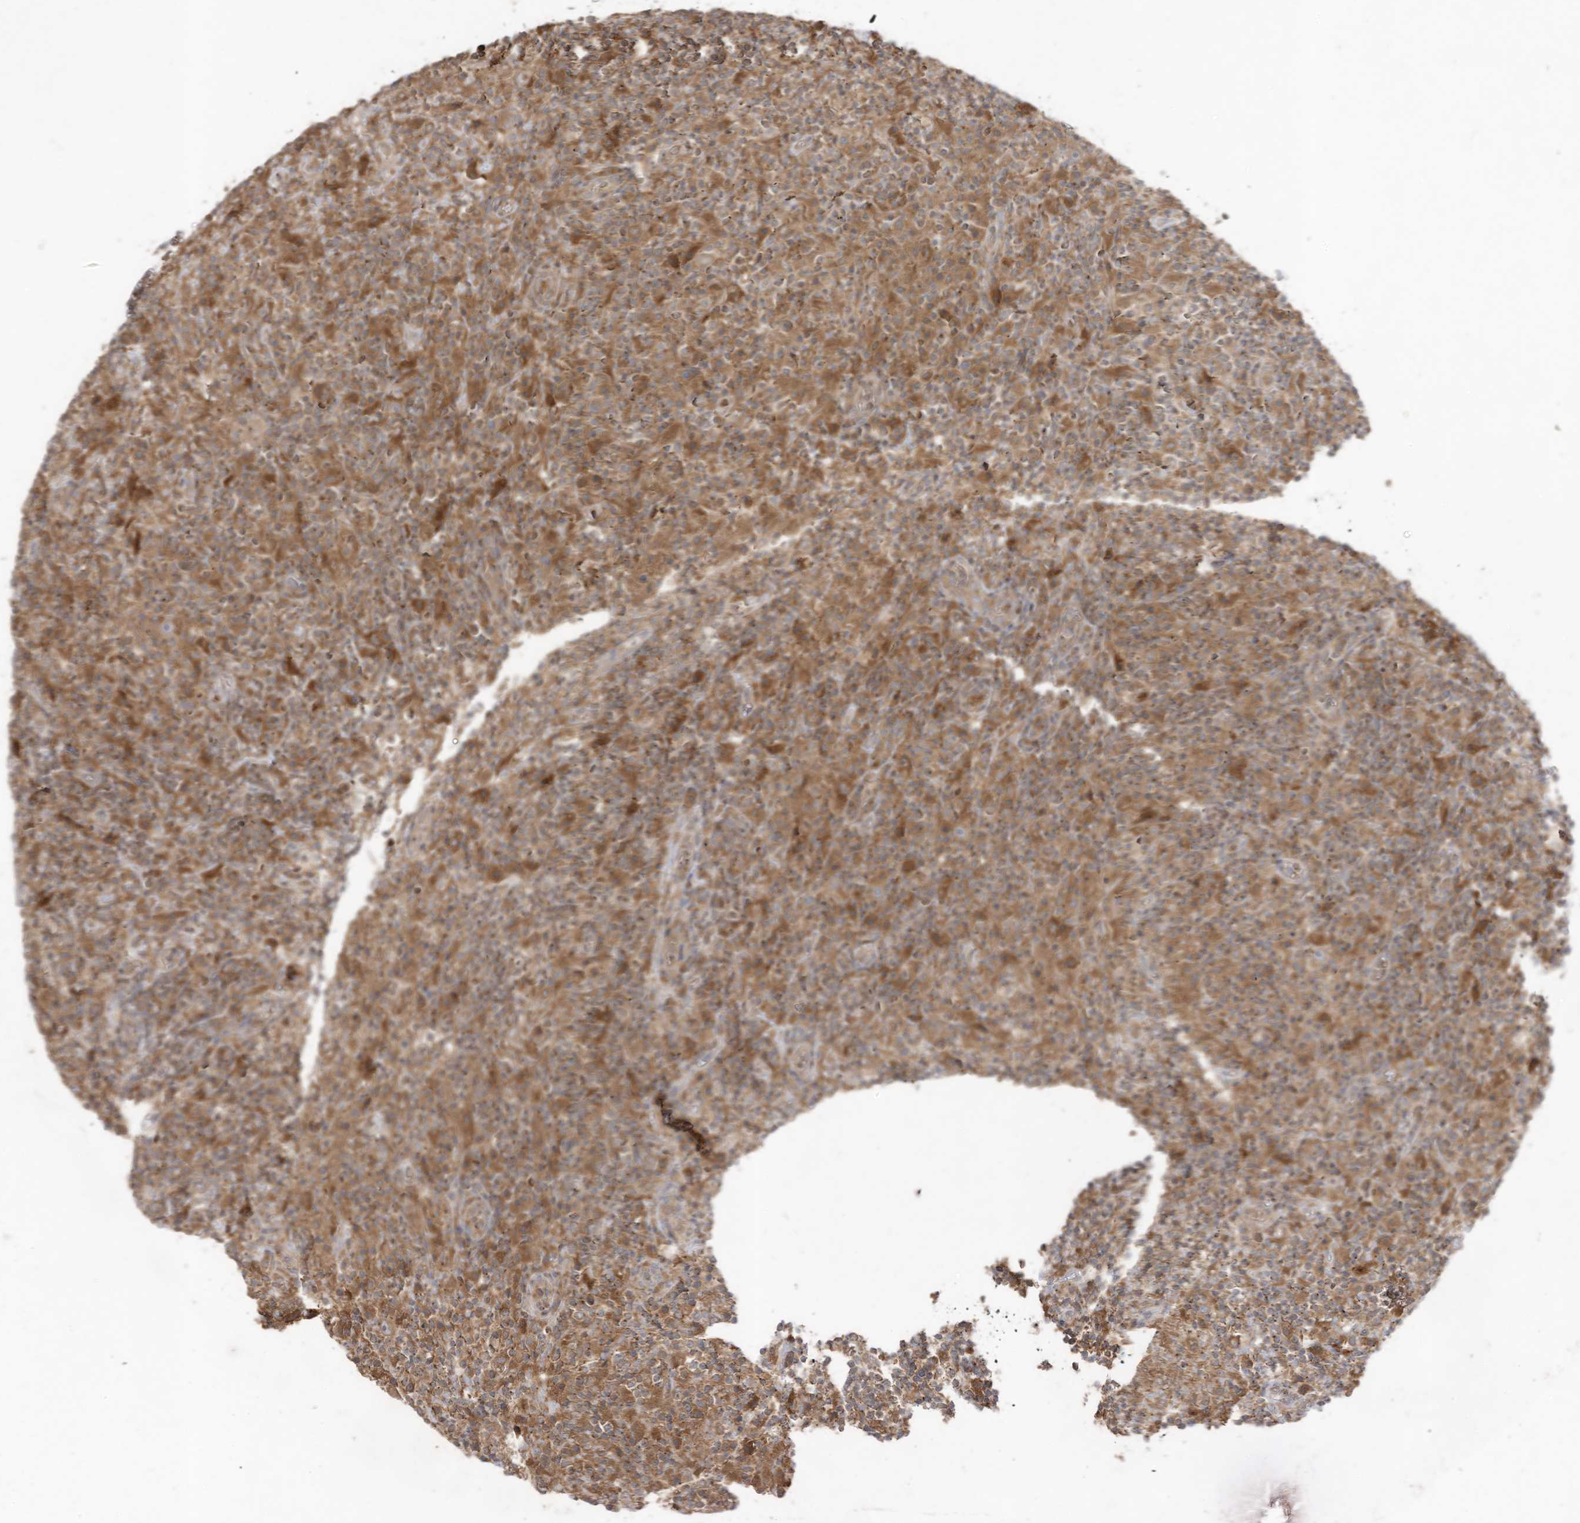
{"staining": {"intensity": "weak", "quantity": ">75%", "location": "cytoplasmic/membranous"}, "tissue": "lymphoma", "cell_type": "Tumor cells", "image_type": "cancer", "snomed": [{"axis": "morphology", "description": "Hodgkin's disease, NOS"}, {"axis": "topography", "description": "Lymph node"}], "caption": "A brown stain labels weak cytoplasmic/membranous positivity of a protein in human lymphoma tumor cells.", "gene": "LDAH", "patient": {"sex": "male", "age": 70}}